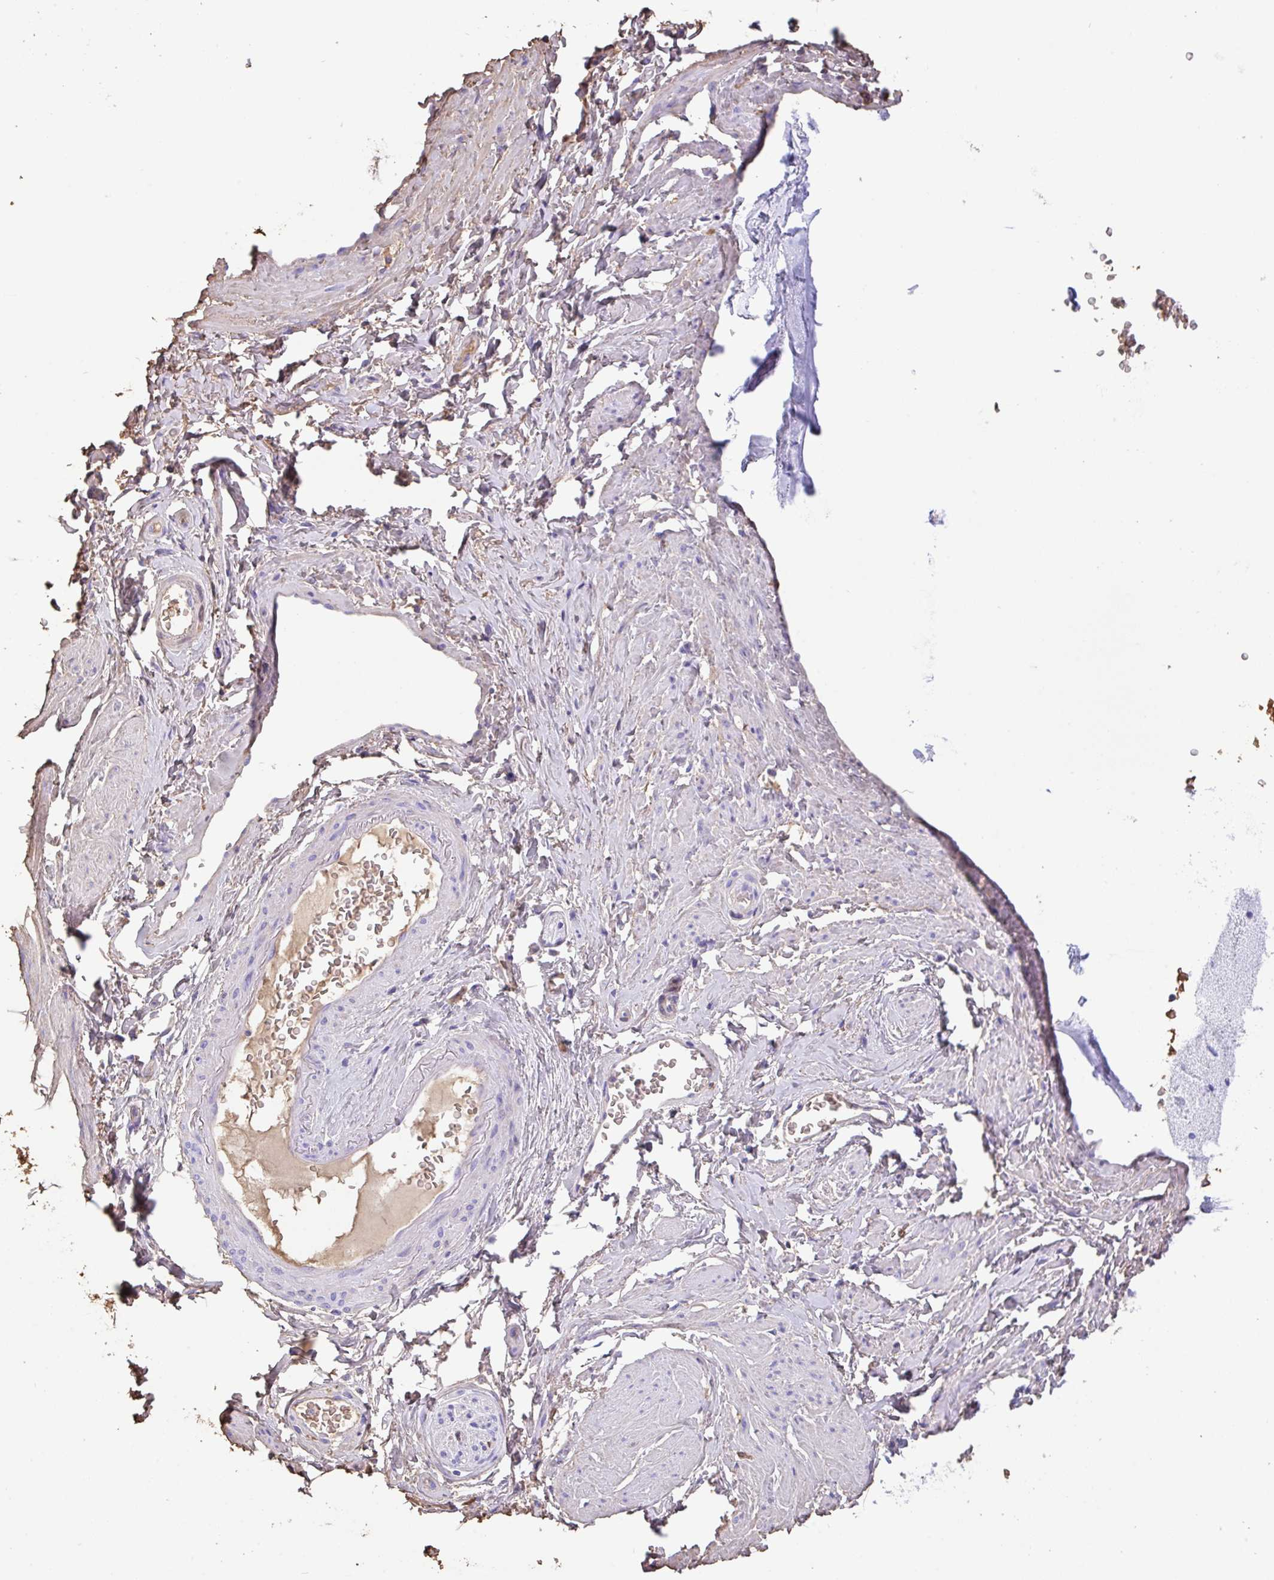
{"staining": {"intensity": "negative", "quantity": "none", "location": "none"}, "tissue": "adipose tissue", "cell_type": "Adipocytes", "image_type": "normal", "snomed": [{"axis": "morphology", "description": "Normal tissue, NOS"}, {"axis": "topography", "description": "Vagina"}, {"axis": "topography", "description": "Peripheral nerve tissue"}], "caption": "An IHC micrograph of normal adipose tissue is shown. There is no staining in adipocytes of adipose tissue. The staining is performed using DAB brown chromogen with nuclei counter-stained in using hematoxylin.", "gene": "HOXC12", "patient": {"sex": "female", "age": 71}}